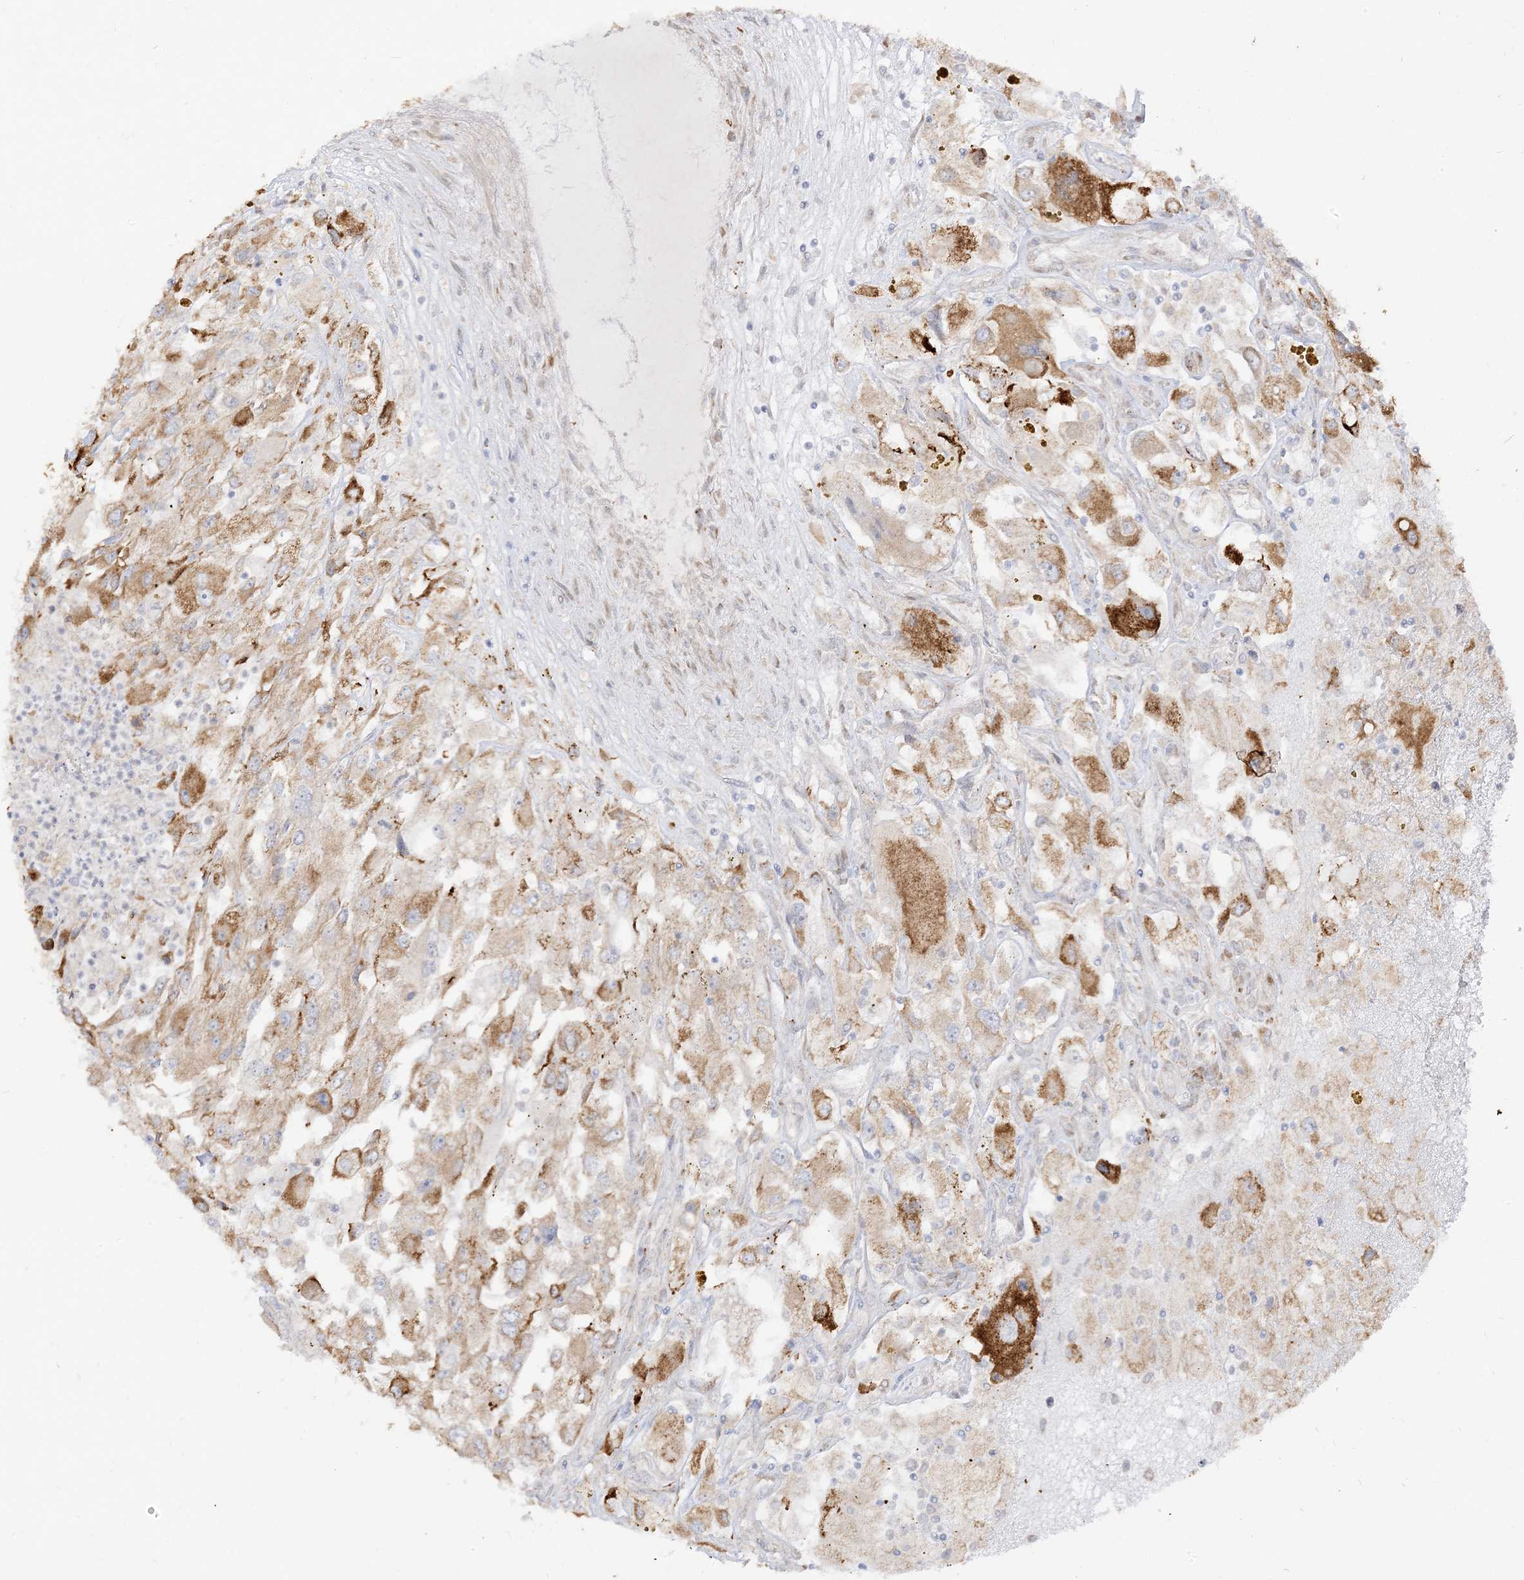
{"staining": {"intensity": "strong", "quantity": "<25%", "location": "cytoplasmic/membranous"}, "tissue": "renal cancer", "cell_type": "Tumor cells", "image_type": "cancer", "snomed": [{"axis": "morphology", "description": "Adenocarcinoma, NOS"}, {"axis": "topography", "description": "Kidney"}], "caption": "Tumor cells reveal medium levels of strong cytoplasmic/membranous expression in approximately <25% of cells in renal cancer (adenocarcinoma).", "gene": "LOXL3", "patient": {"sex": "female", "age": 52}}